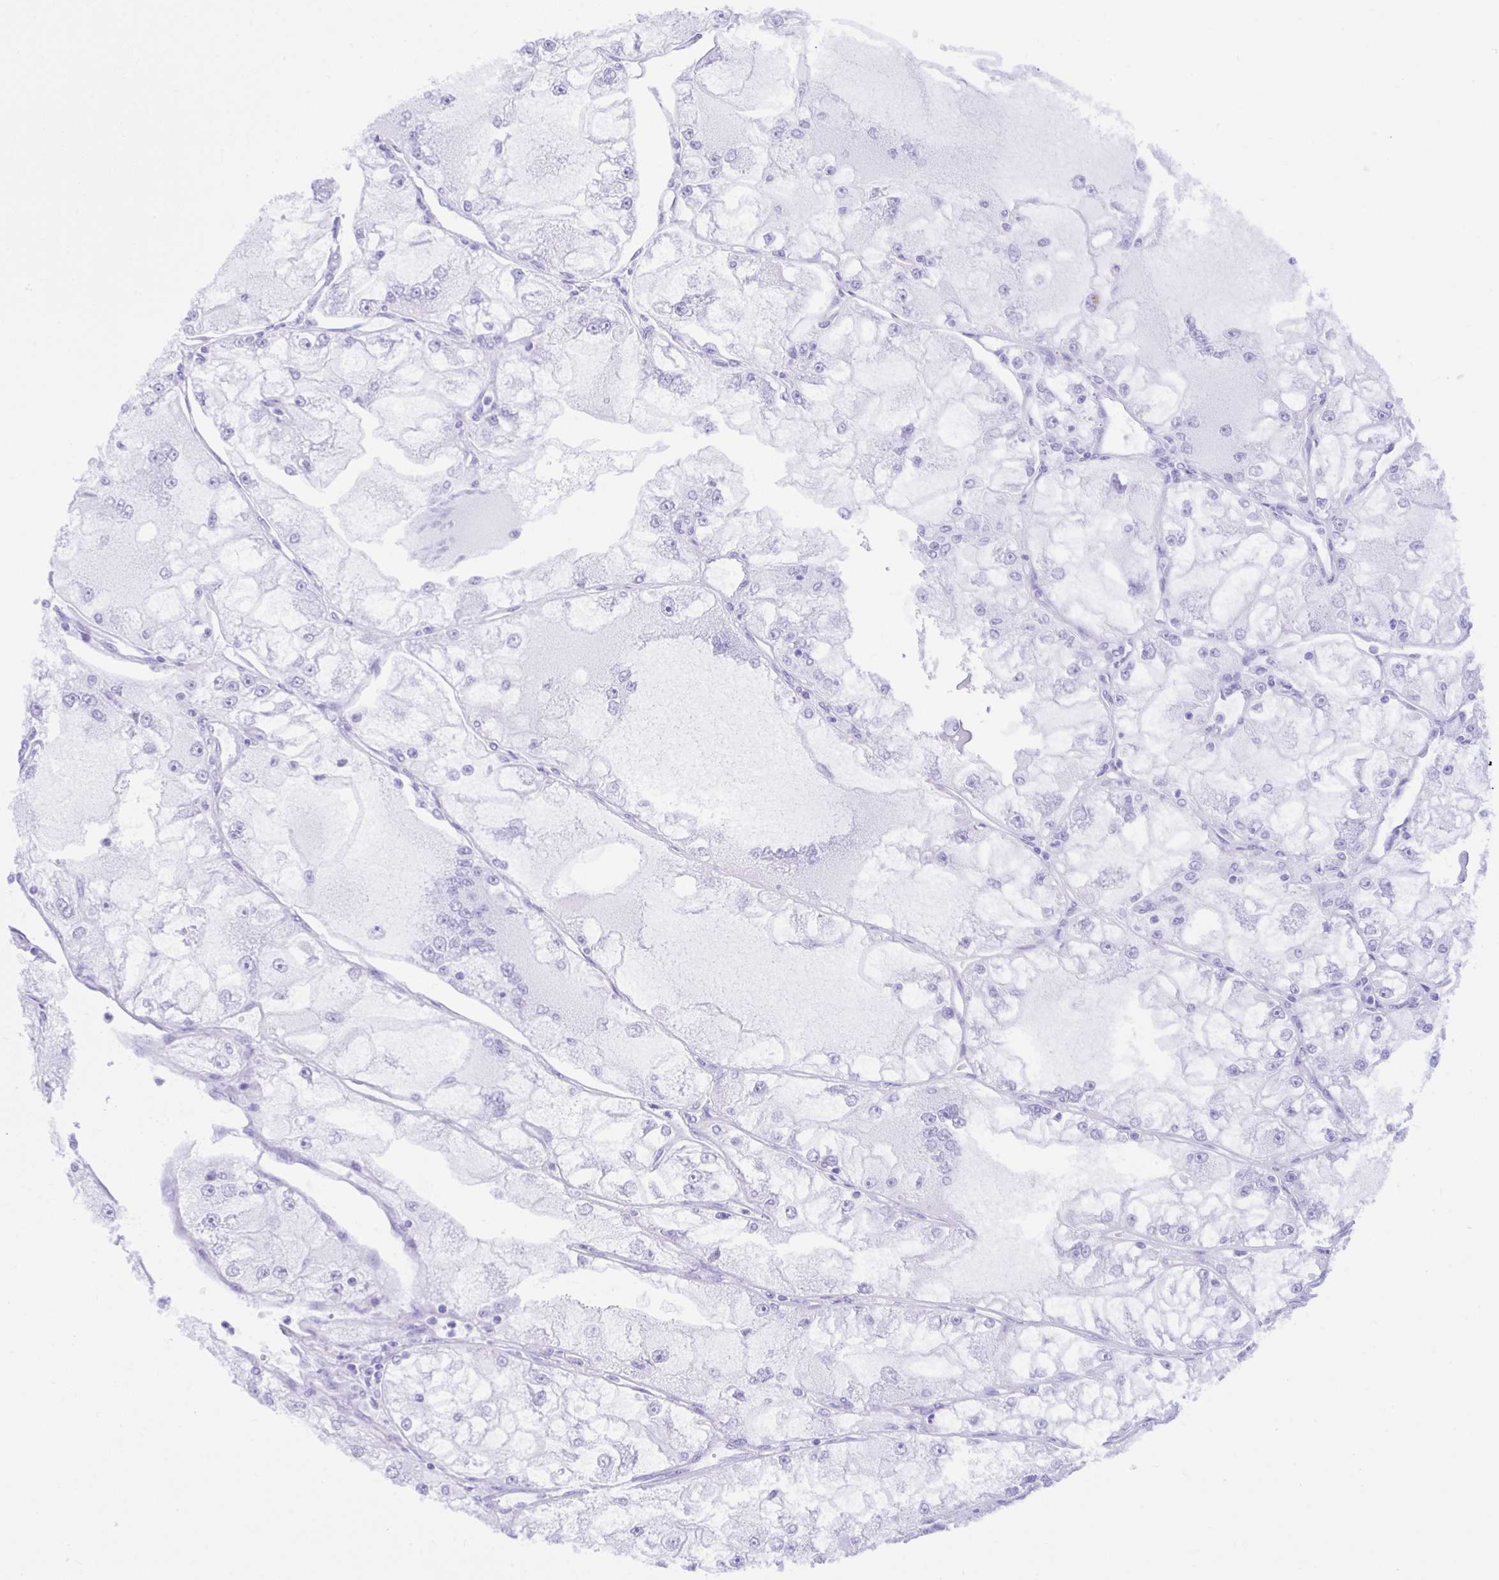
{"staining": {"intensity": "negative", "quantity": "none", "location": "none"}, "tissue": "renal cancer", "cell_type": "Tumor cells", "image_type": "cancer", "snomed": [{"axis": "morphology", "description": "Adenocarcinoma, NOS"}, {"axis": "topography", "description": "Kidney"}], "caption": "Photomicrograph shows no protein expression in tumor cells of renal cancer tissue. (Immunohistochemistry, brightfield microscopy, high magnification).", "gene": "CCDC12", "patient": {"sex": "female", "age": 72}}